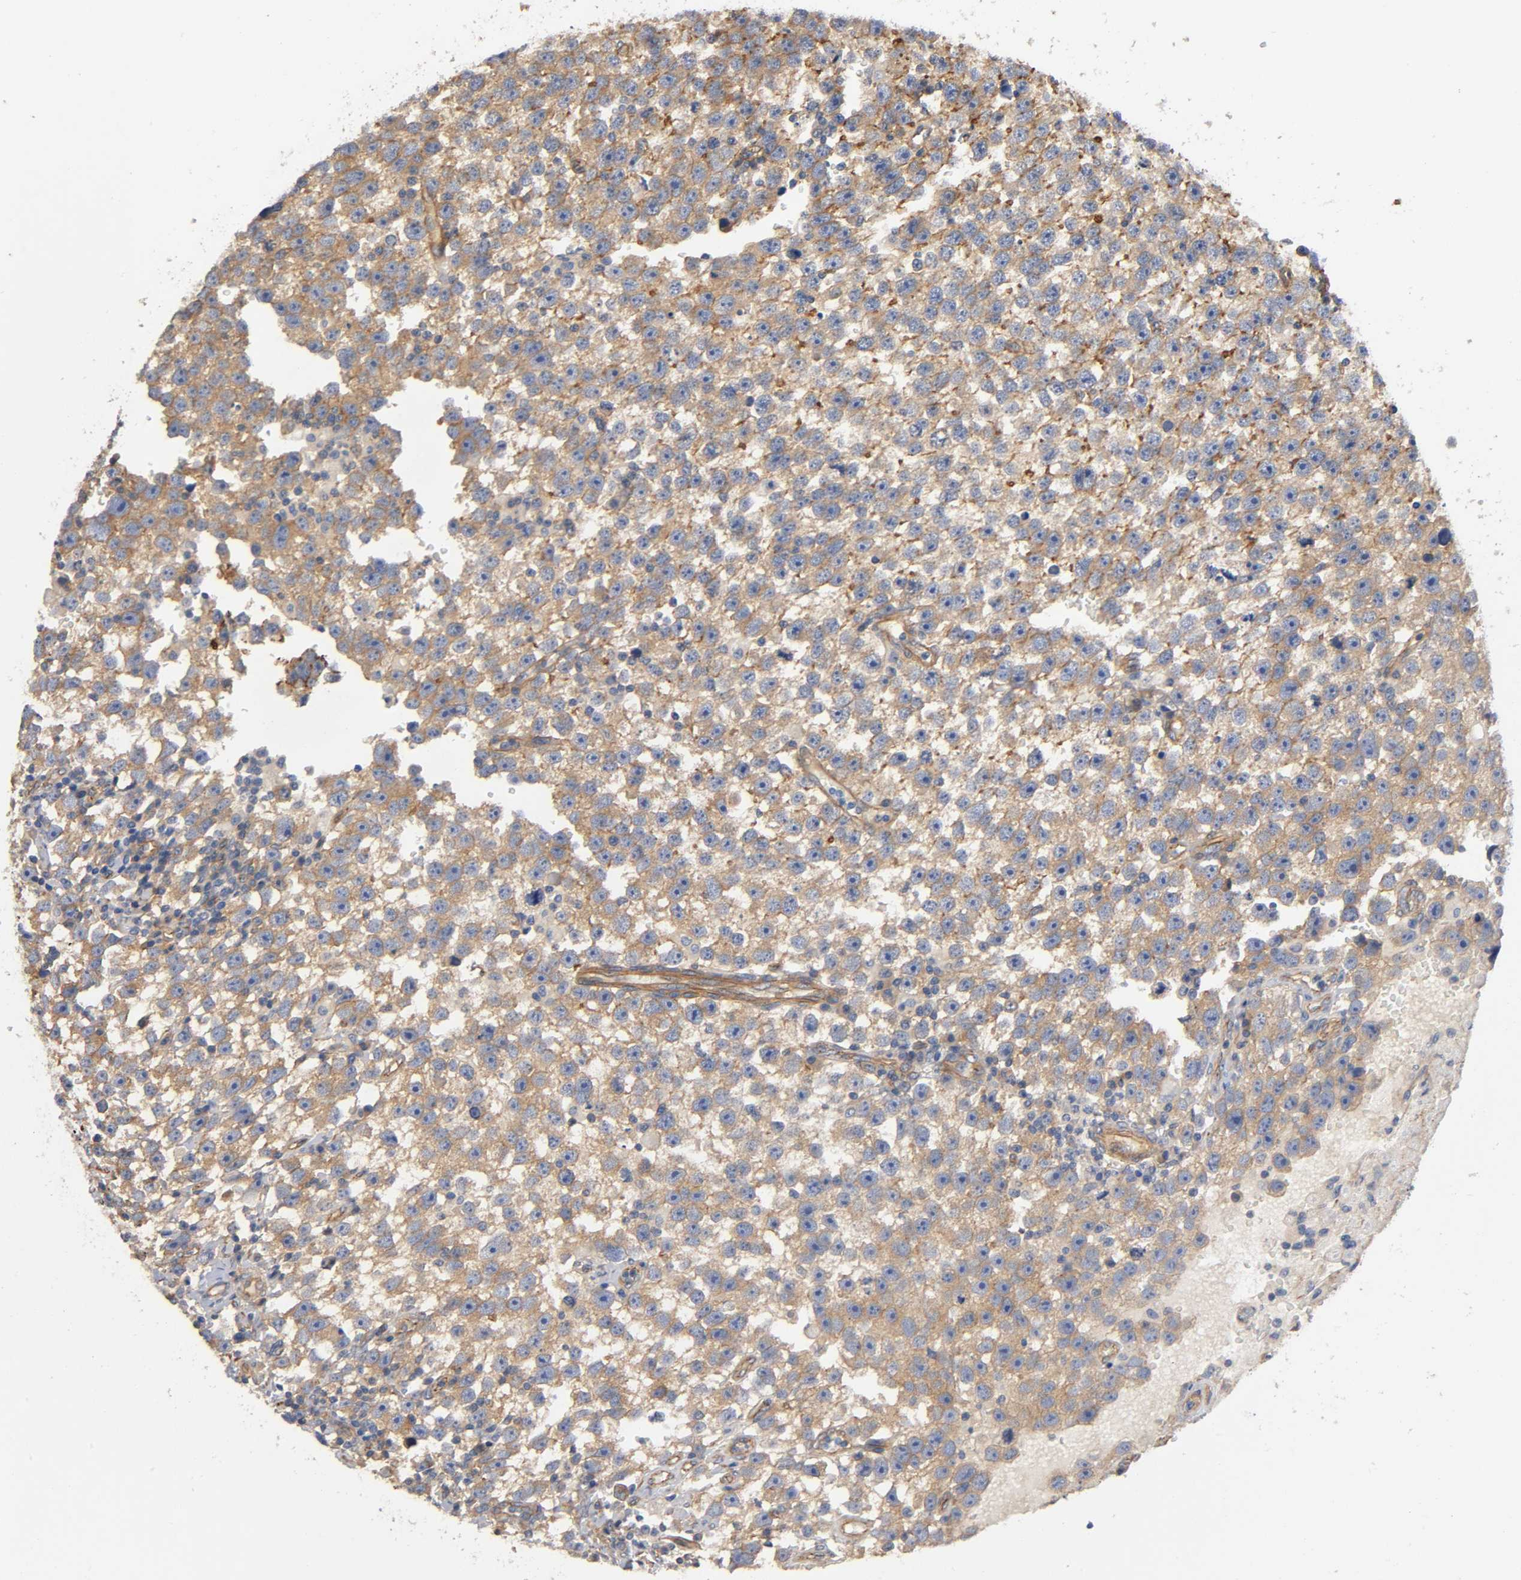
{"staining": {"intensity": "moderate", "quantity": ">75%", "location": "cytoplasmic/membranous"}, "tissue": "testis cancer", "cell_type": "Tumor cells", "image_type": "cancer", "snomed": [{"axis": "morphology", "description": "Seminoma, NOS"}, {"axis": "topography", "description": "Testis"}], "caption": "Seminoma (testis) stained with a brown dye shows moderate cytoplasmic/membranous positive expression in about >75% of tumor cells.", "gene": "MARS1", "patient": {"sex": "male", "age": 33}}